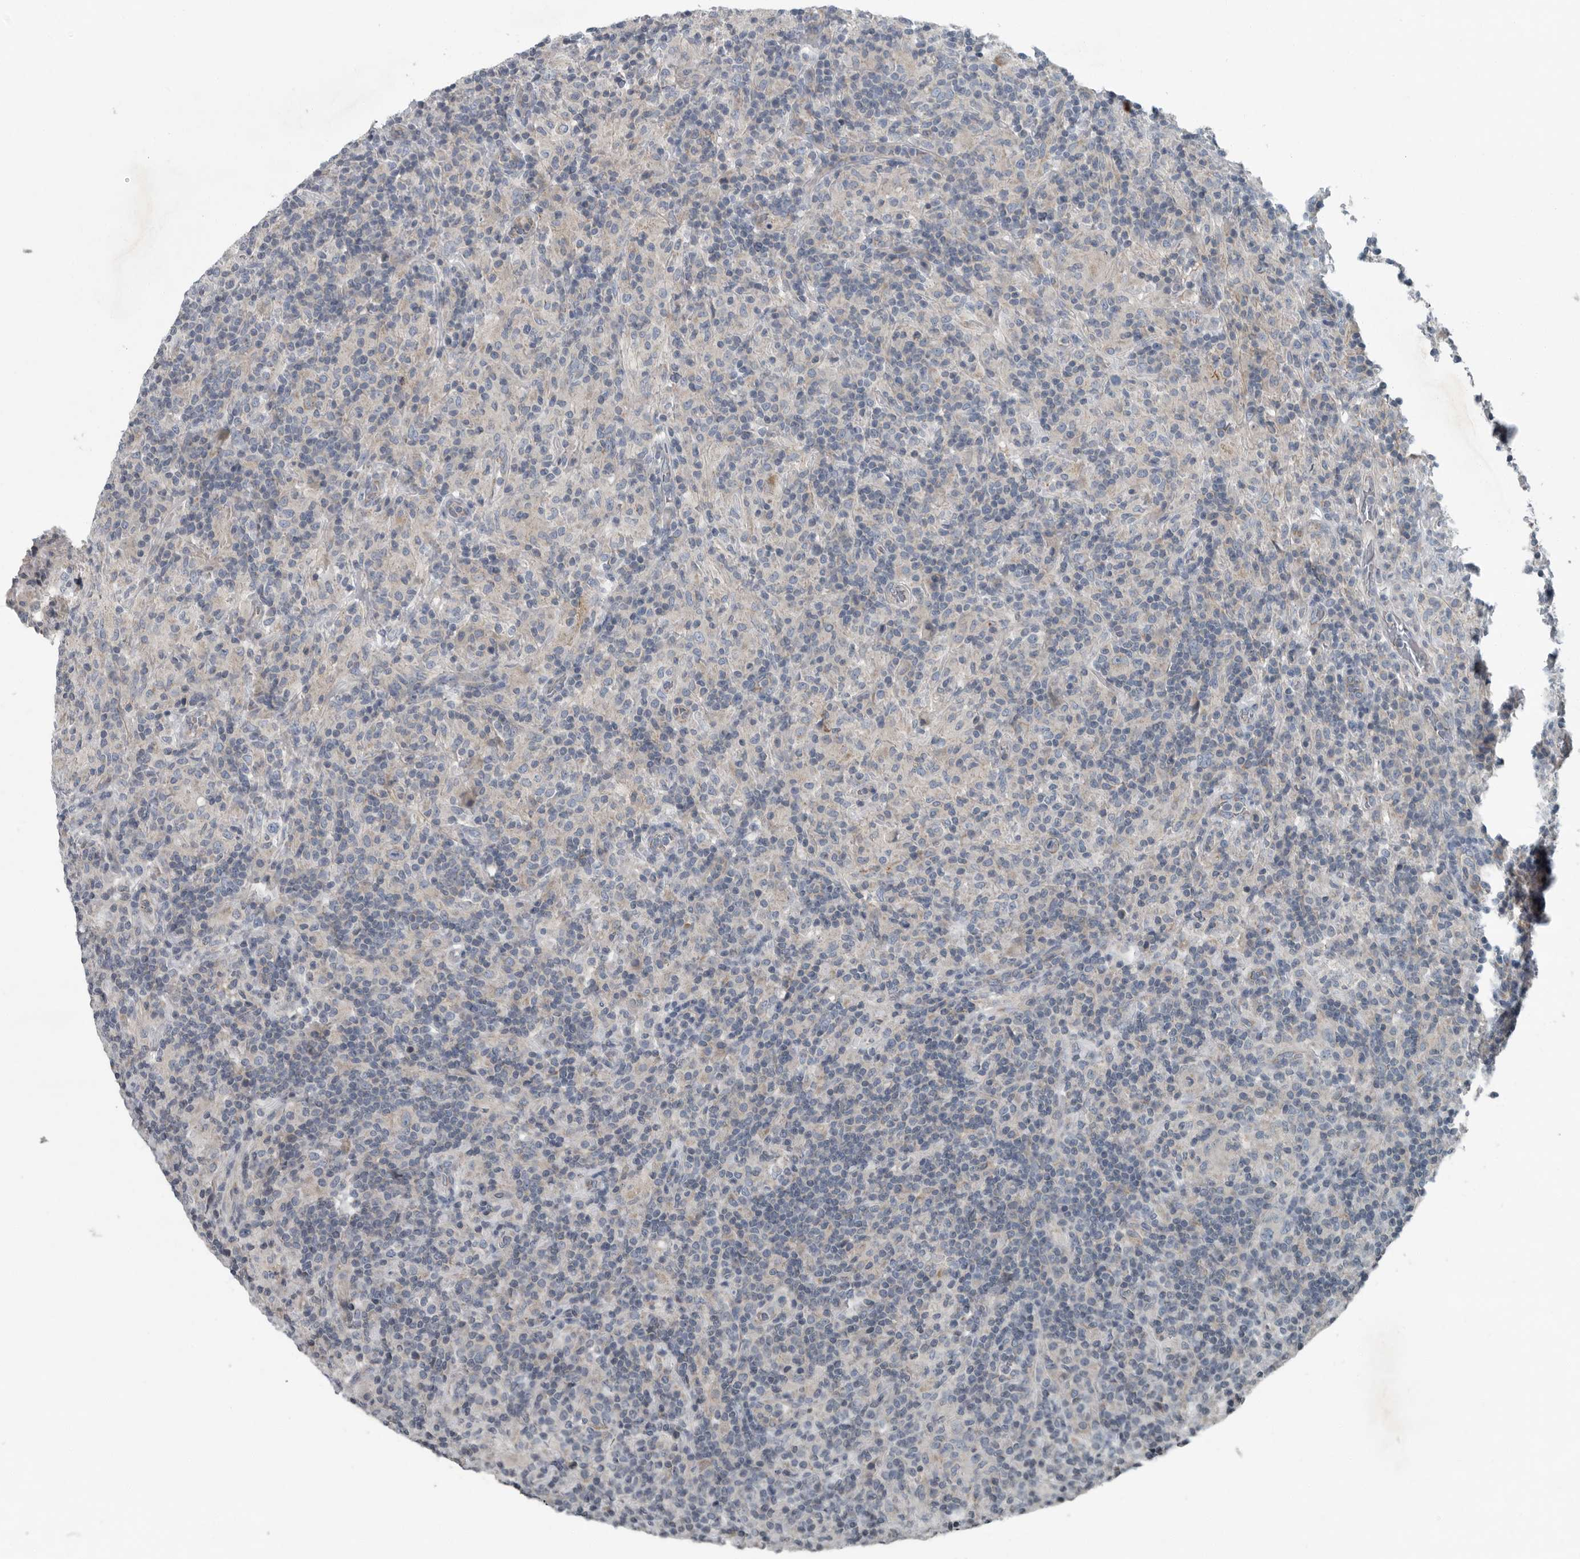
{"staining": {"intensity": "negative", "quantity": "none", "location": "none"}, "tissue": "lymphoma", "cell_type": "Tumor cells", "image_type": "cancer", "snomed": [{"axis": "morphology", "description": "Hodgkin's disease, NOS"}, {"axis": "topography", "description": "Lymph node"}], "caption": "DAB immunohistochemical staining of lymphoma reveals no significant expression in tumor cells. (Stains: DAB IHC with hematoxylin counter stain, Microscopy: brightfield microscopy at high magnification).", "gene": "MPP3", "patient": {"sex": "male", "age": 70}}